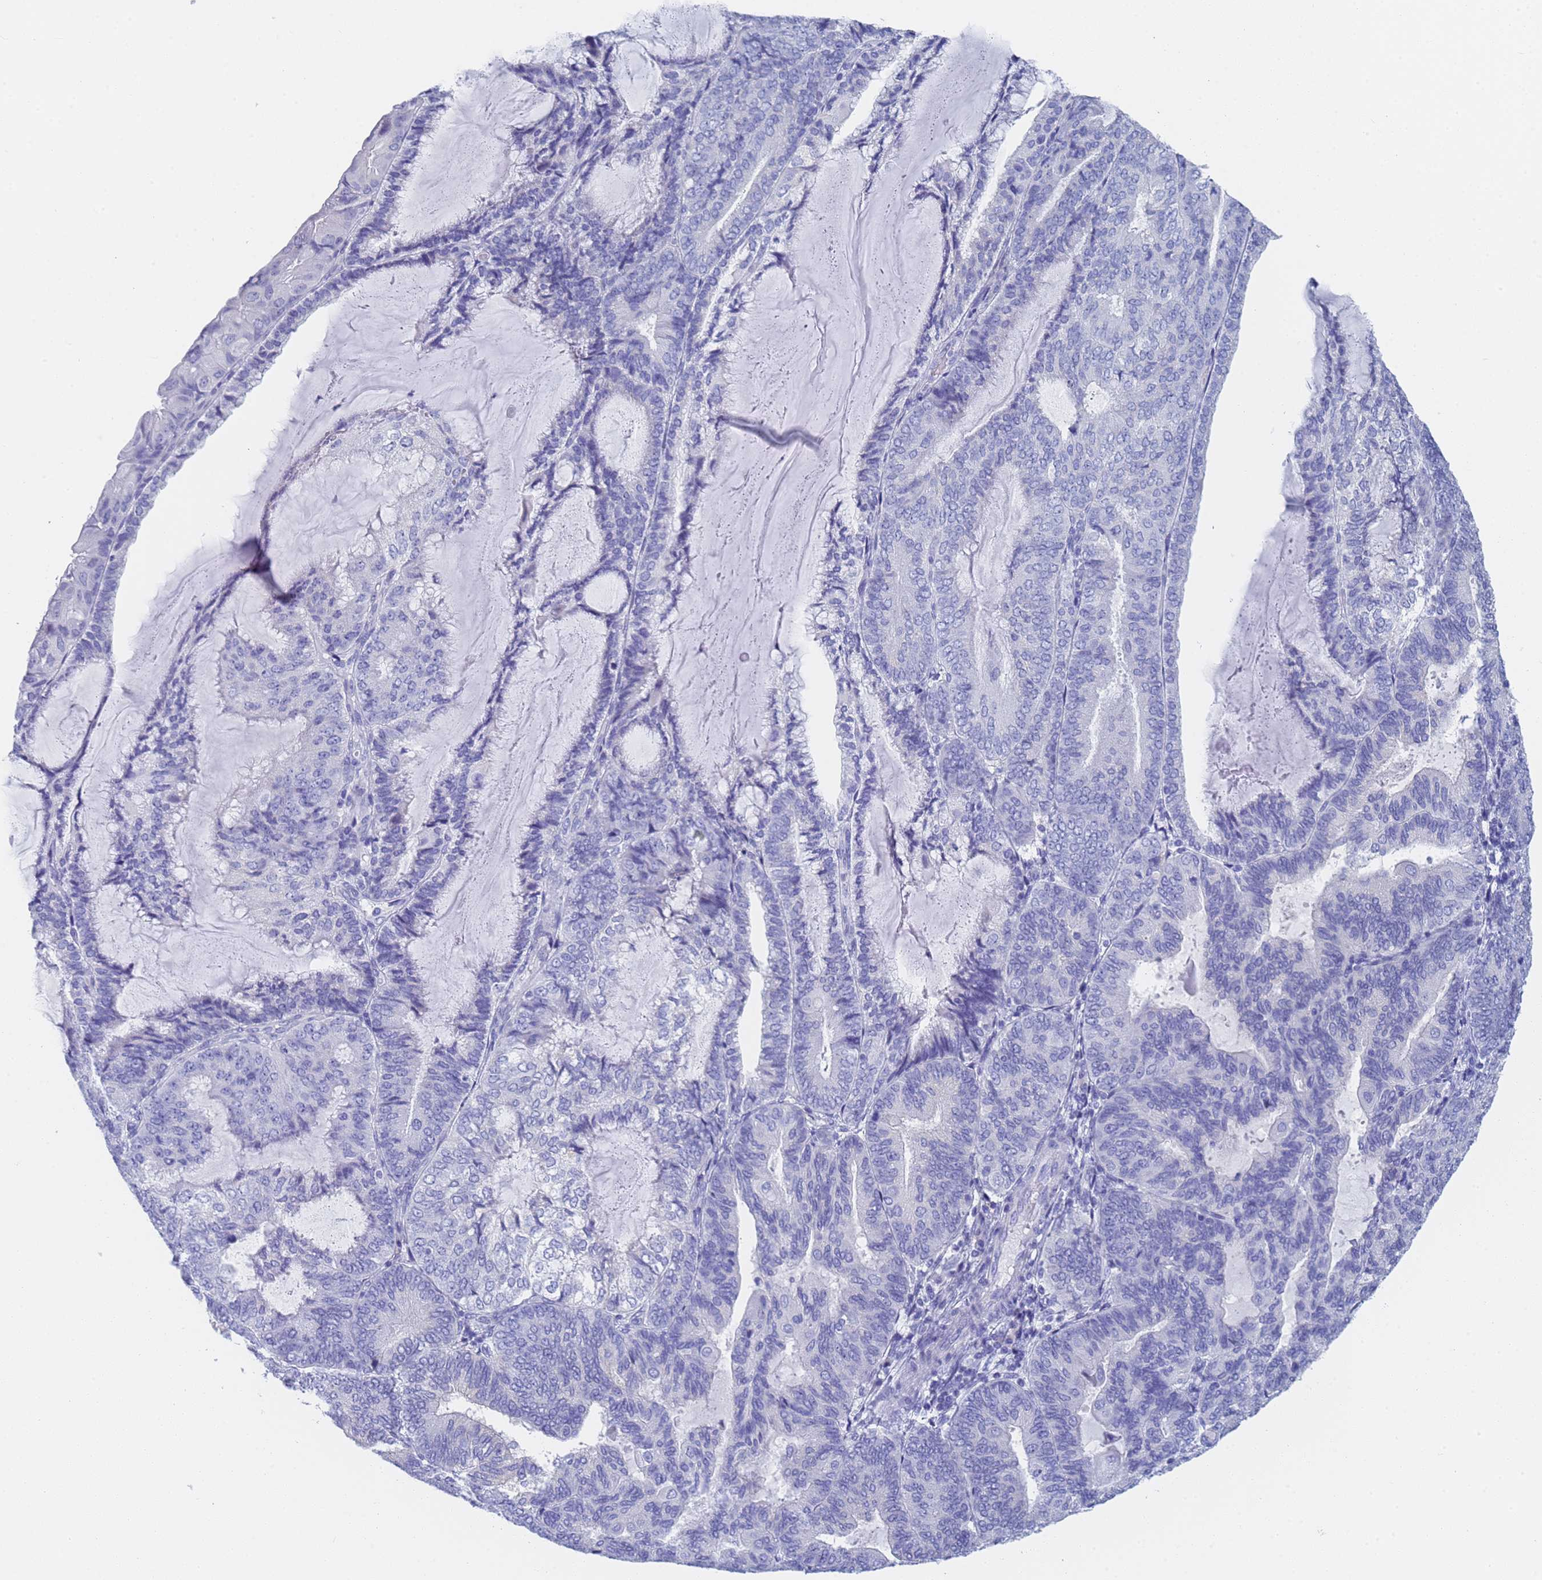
{"staining": {"intensity": "negative", "quantity": "none", "location": "none"}, "tissue": "endometrial cancer", "cell_type": "Tumor cells", "image_type": "cancer", "snomed": [{"axis": "morphology", "description": "Adenocarcinoma, NOS"}, {"axis": "topography", "description": "Endometrium"}], "caption": "Endometrial adenocarcinoma was stained to show a protein in brown. There is no significant positivity in tumor cells.", "gene": "STATH", "patient": {"sex": "female", "age": 81}}